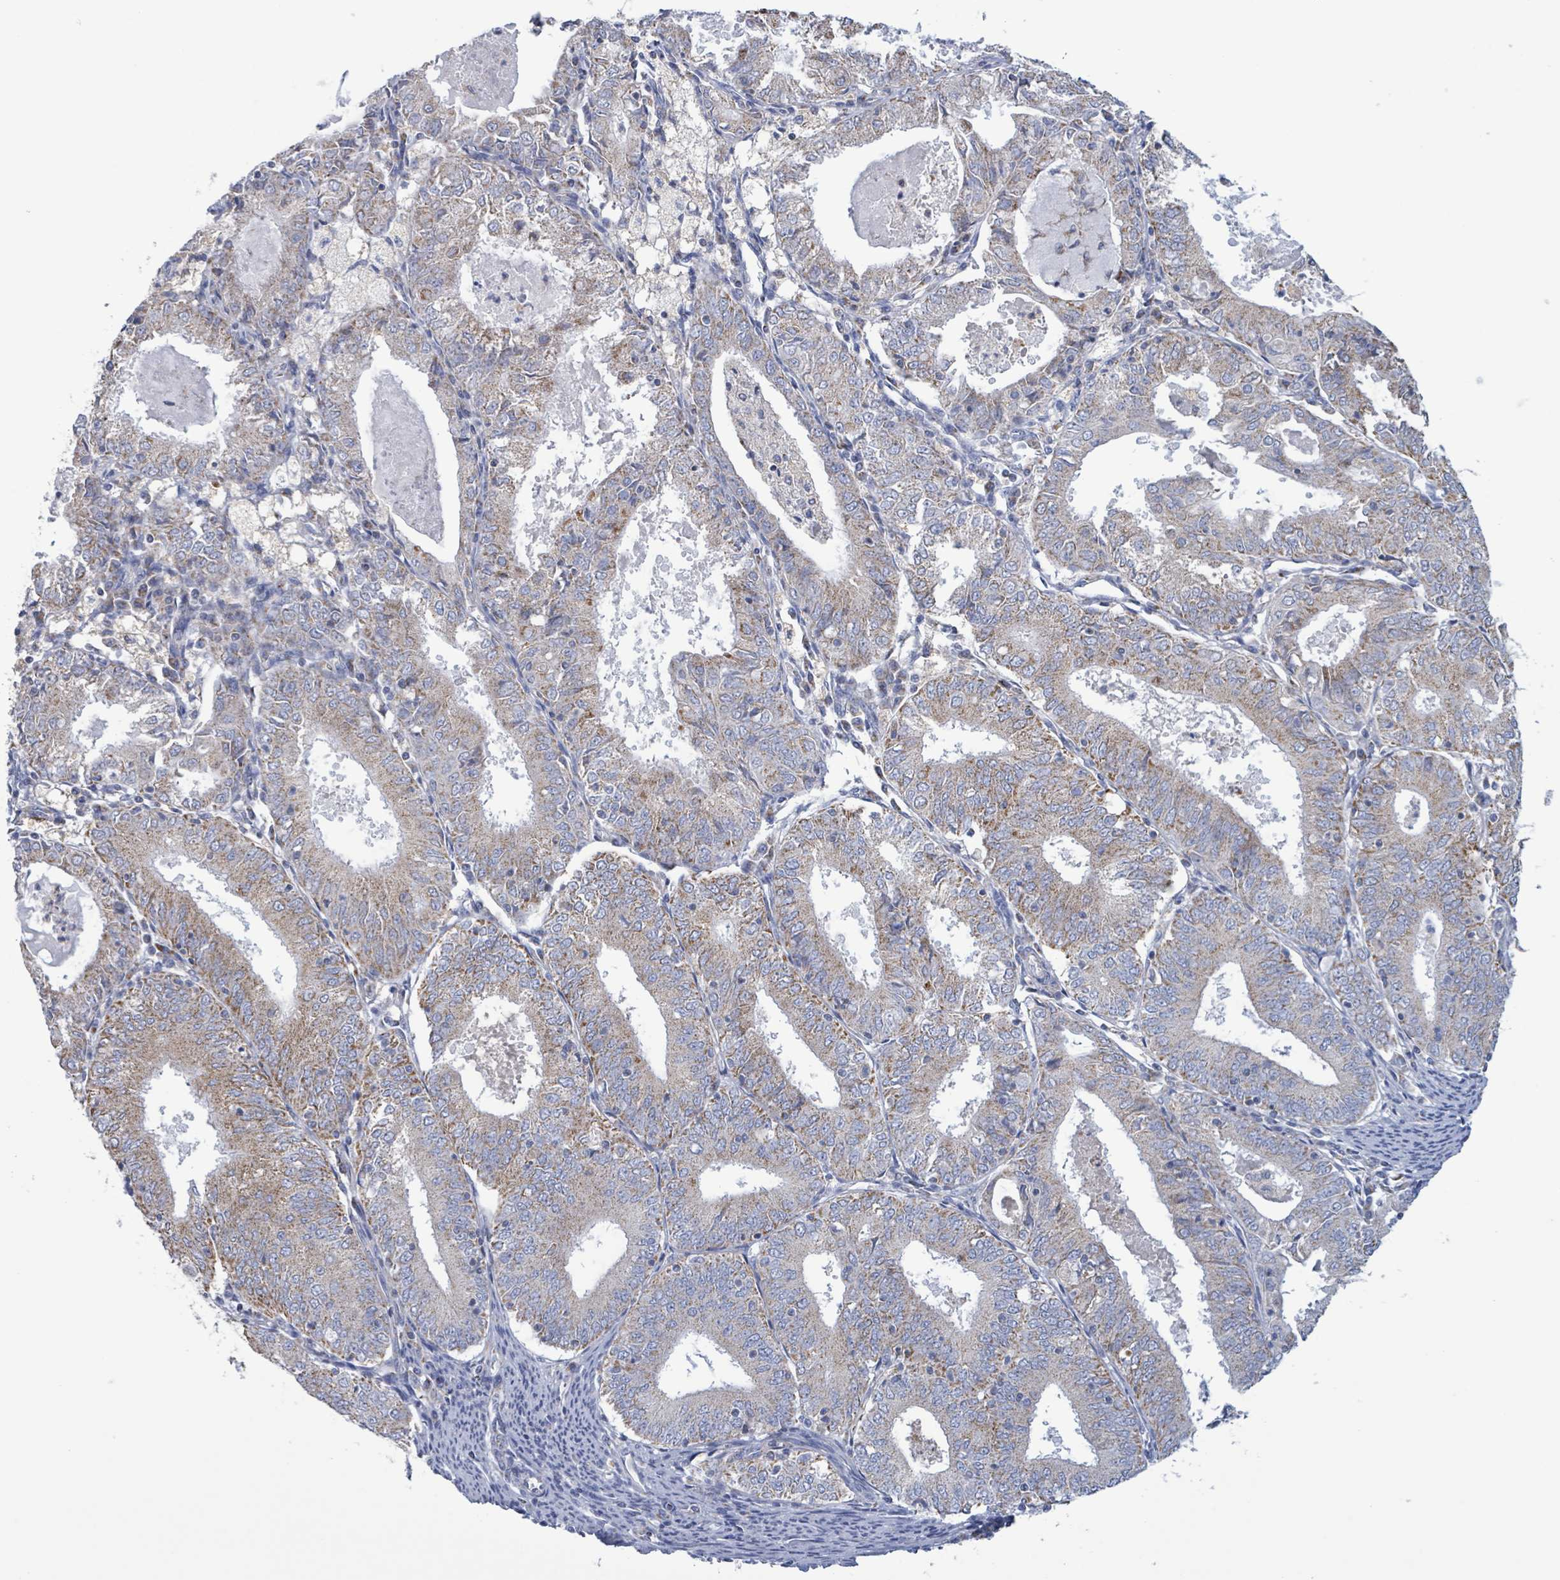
{"staining": {"intensity": "weak", "quantity": "25%-75%", "location": "cytoplasmic/membranous"}, "tissue": "endometrial cancer", "cell_type": "Tumor cells", "image_type": "cancer", "snomed": [{"axis": "morphology", "description": "Adenocarcinoma, NOS"}, {"axis": "topography", "description": "Endometrium"}], "caption": "Immunohistochemistry (IHC) image of neoplastic tissue: endometrial cancer stained using immunohistochemistry demonstrates low levels of weak protein expression localized specifically in the cytoplasmic/membranous of tumor cells, appearing as a cytoplasmic/membranous brown color.", "gene": "AKR1C4", "patient": {"sex": "female", "age": 57}}